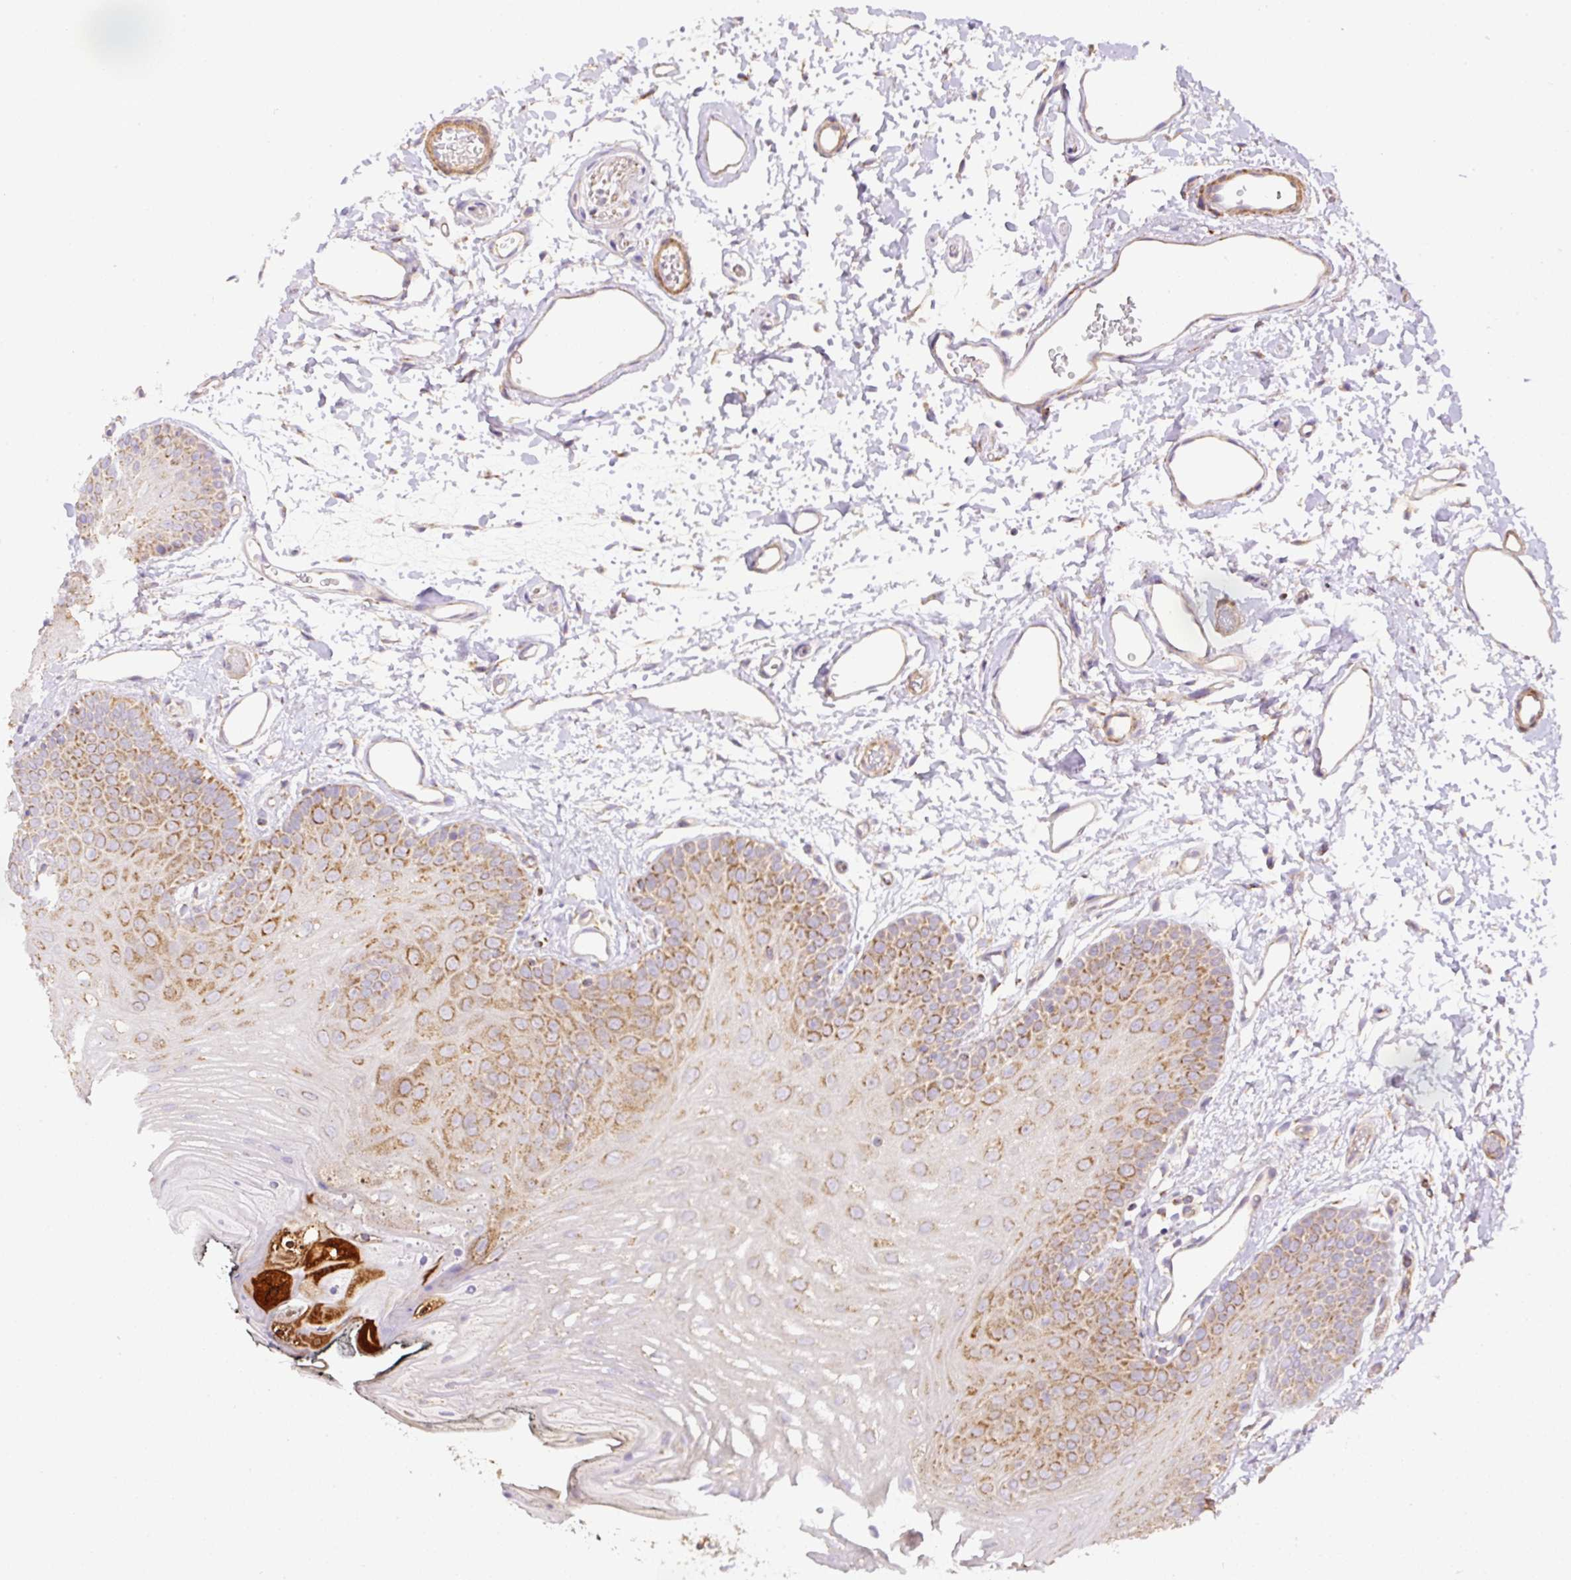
{"staining": {"intensity": "moderate", "quantity": ">75%", "location": "cytoplasmic/membranous"}, "tissue": "oral mucosa", "cell_type": "Squamous epithelial cells", "image_type": "normal", "snomed": [{"axis": "morphology", "description": "Normal tissue, NOS"}, {"axis": "morphology", "description": "Squamous cell carcinoma, NOS"}, {"axis": "topography", "description": "Oral tissue"}, {"axis": "topography", "description": "Head-Neck"}], "caption": "Protein staining displays moderate cytoplasmic/membranous expression in about >75% of squamous epithelial cells in normal oral mucosa.", "gene": "NDUFAF2", "patient": {"sex": "female", "age": 81}}